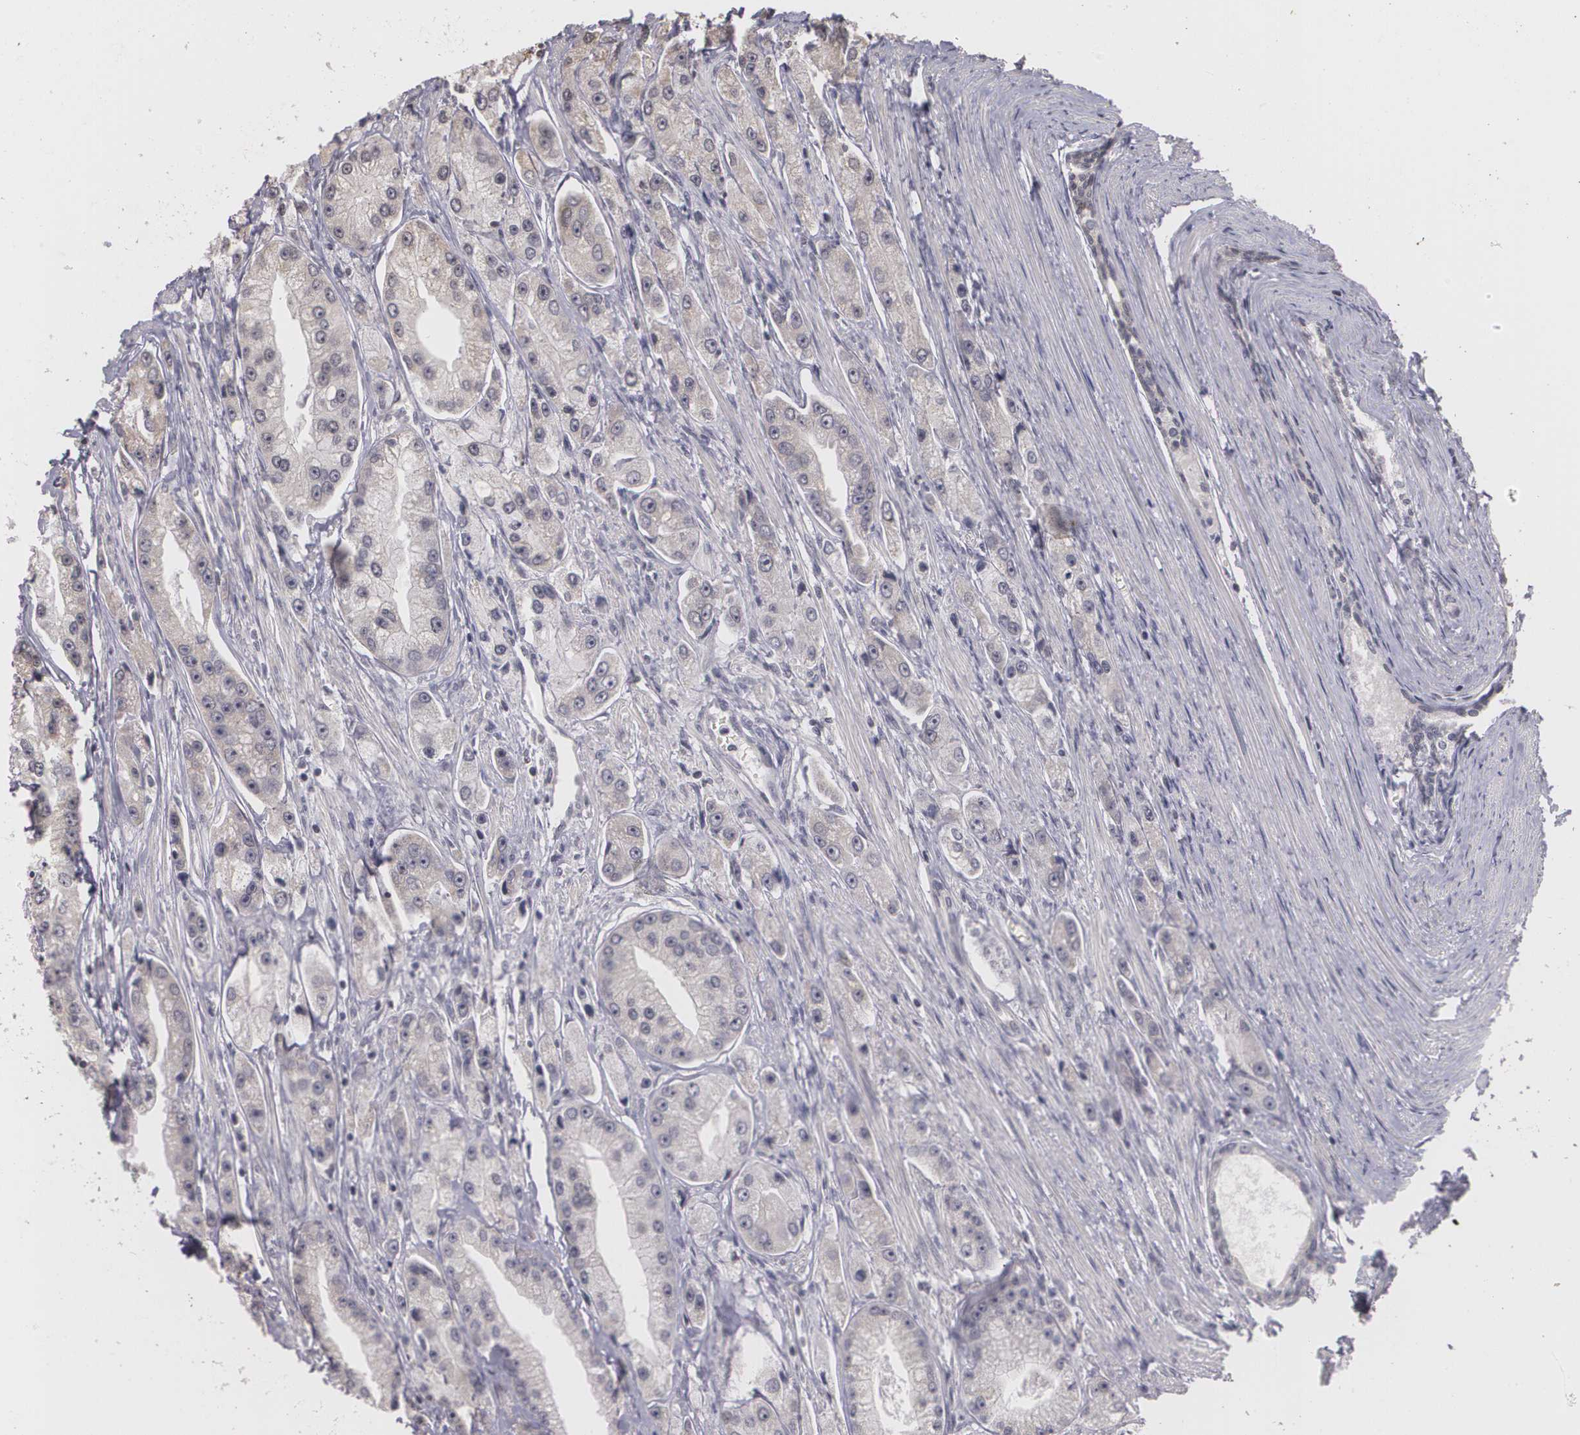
{"staining": {"intensity": "negative", "quantity": "none", "location": "none"}, "tissue": "prostate cancer", "cell_type": "Tumor cells", "image_type": "cancer", "snomed": [{"axis": "morphology", "description": "Adenocarcinoma, Medium grade"}, {"axis": "topography", "description": "Prostate"}], "caption": "Prostate cancer was stained to show a protein in brown. There is no significant expression in tumor cells.", "gene": "THRB", "patient": {"sex": "male", "age": 72}}